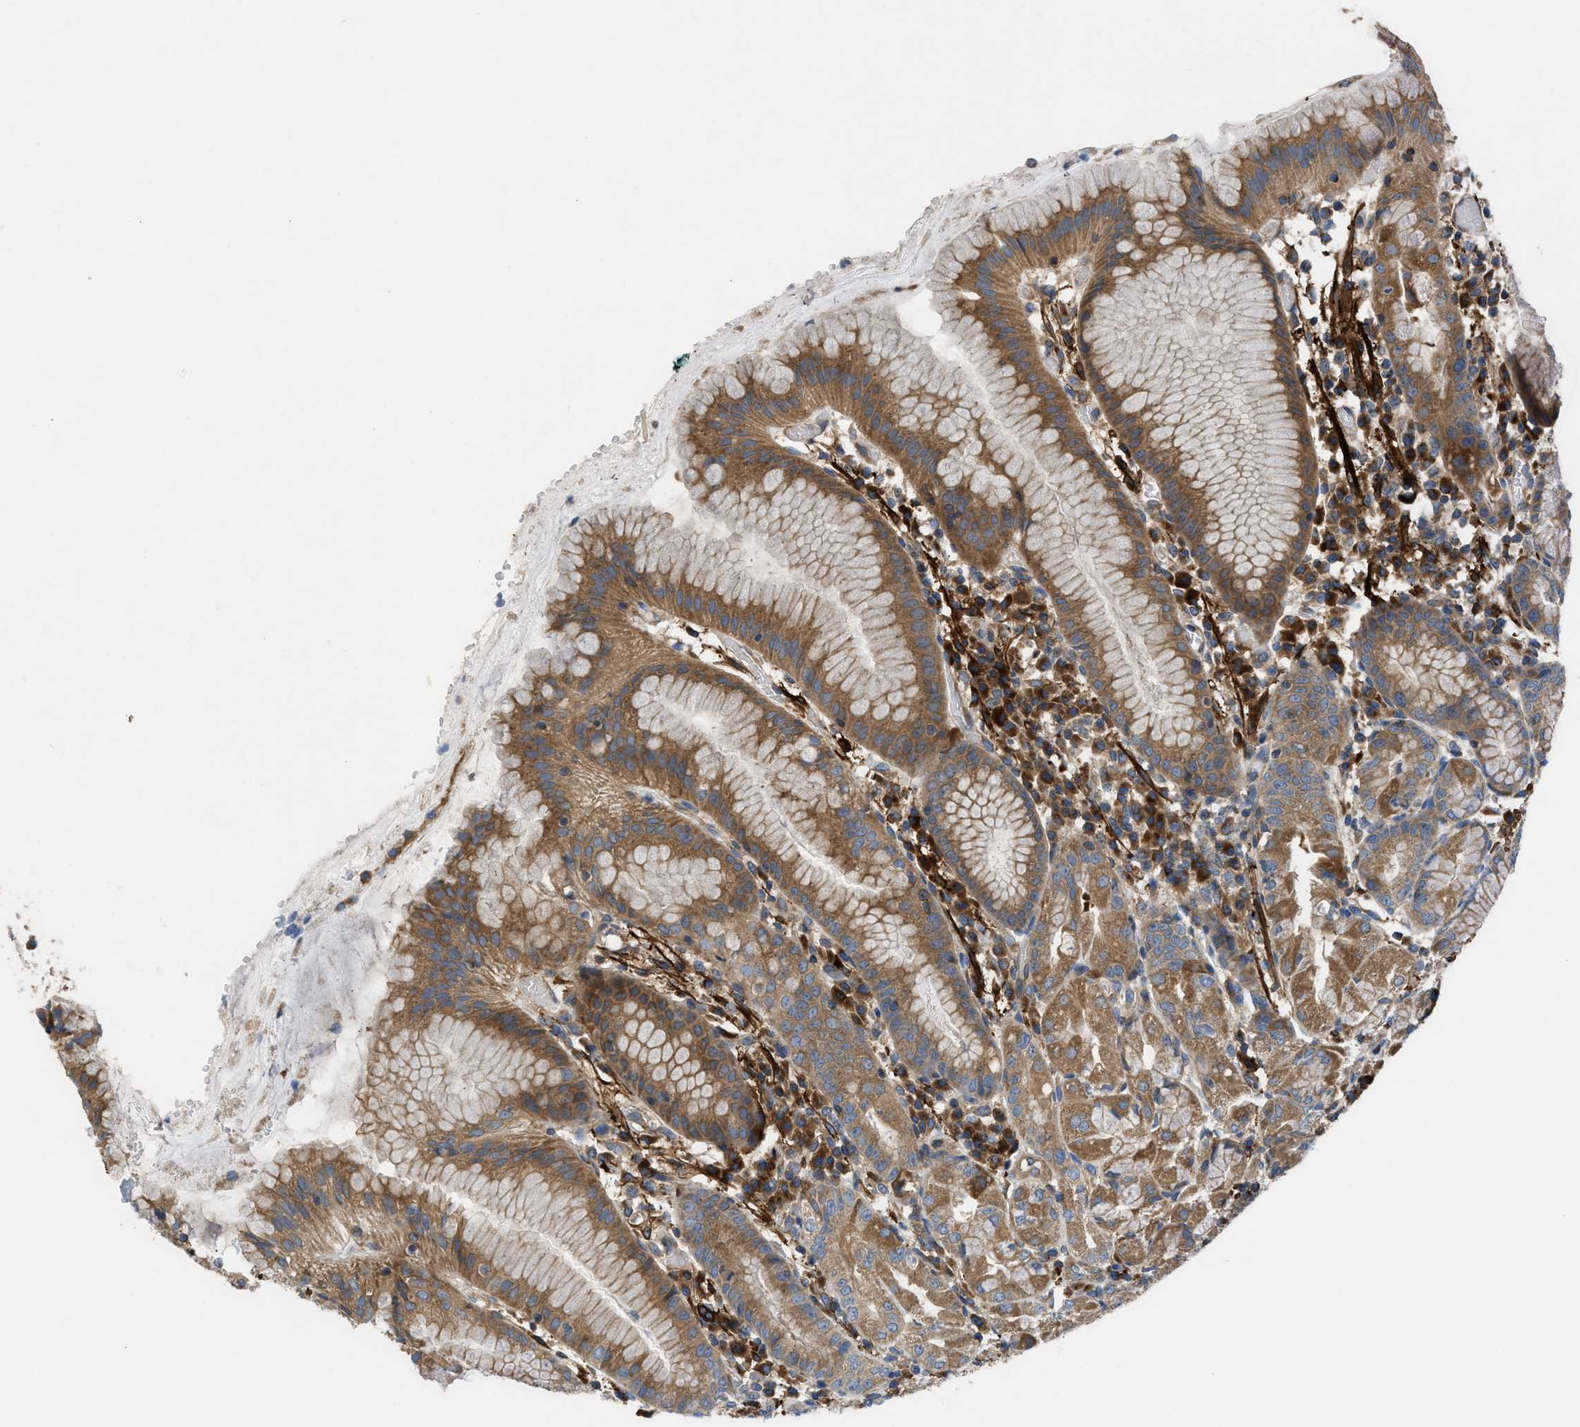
{"staining": {"intensity": "moderate", "quantity": ">75%", "location": "cytoplasmic/membranous"}, "tissue": "stomach", "cell_type": "Glandular cells", "image_type": "normal", "snomed": [{"axis": "morphology", "description": "Normal tissue, NOS"}, {"axis": "topography", "description": "Stomach"}, {"axis": "topography", "description": "Stomach, lower"}], "caption": "Stomach stained with DAB immunohistochemistry (IHC) demonstrates medium levels of moderate cytoplasmic/membranous positivity in approximately >75% of glandular cells. (IHC, brightfield microscopy, high magnification).", "gene": "CHKB", "patient": {"sex": "female", "age": 75}}